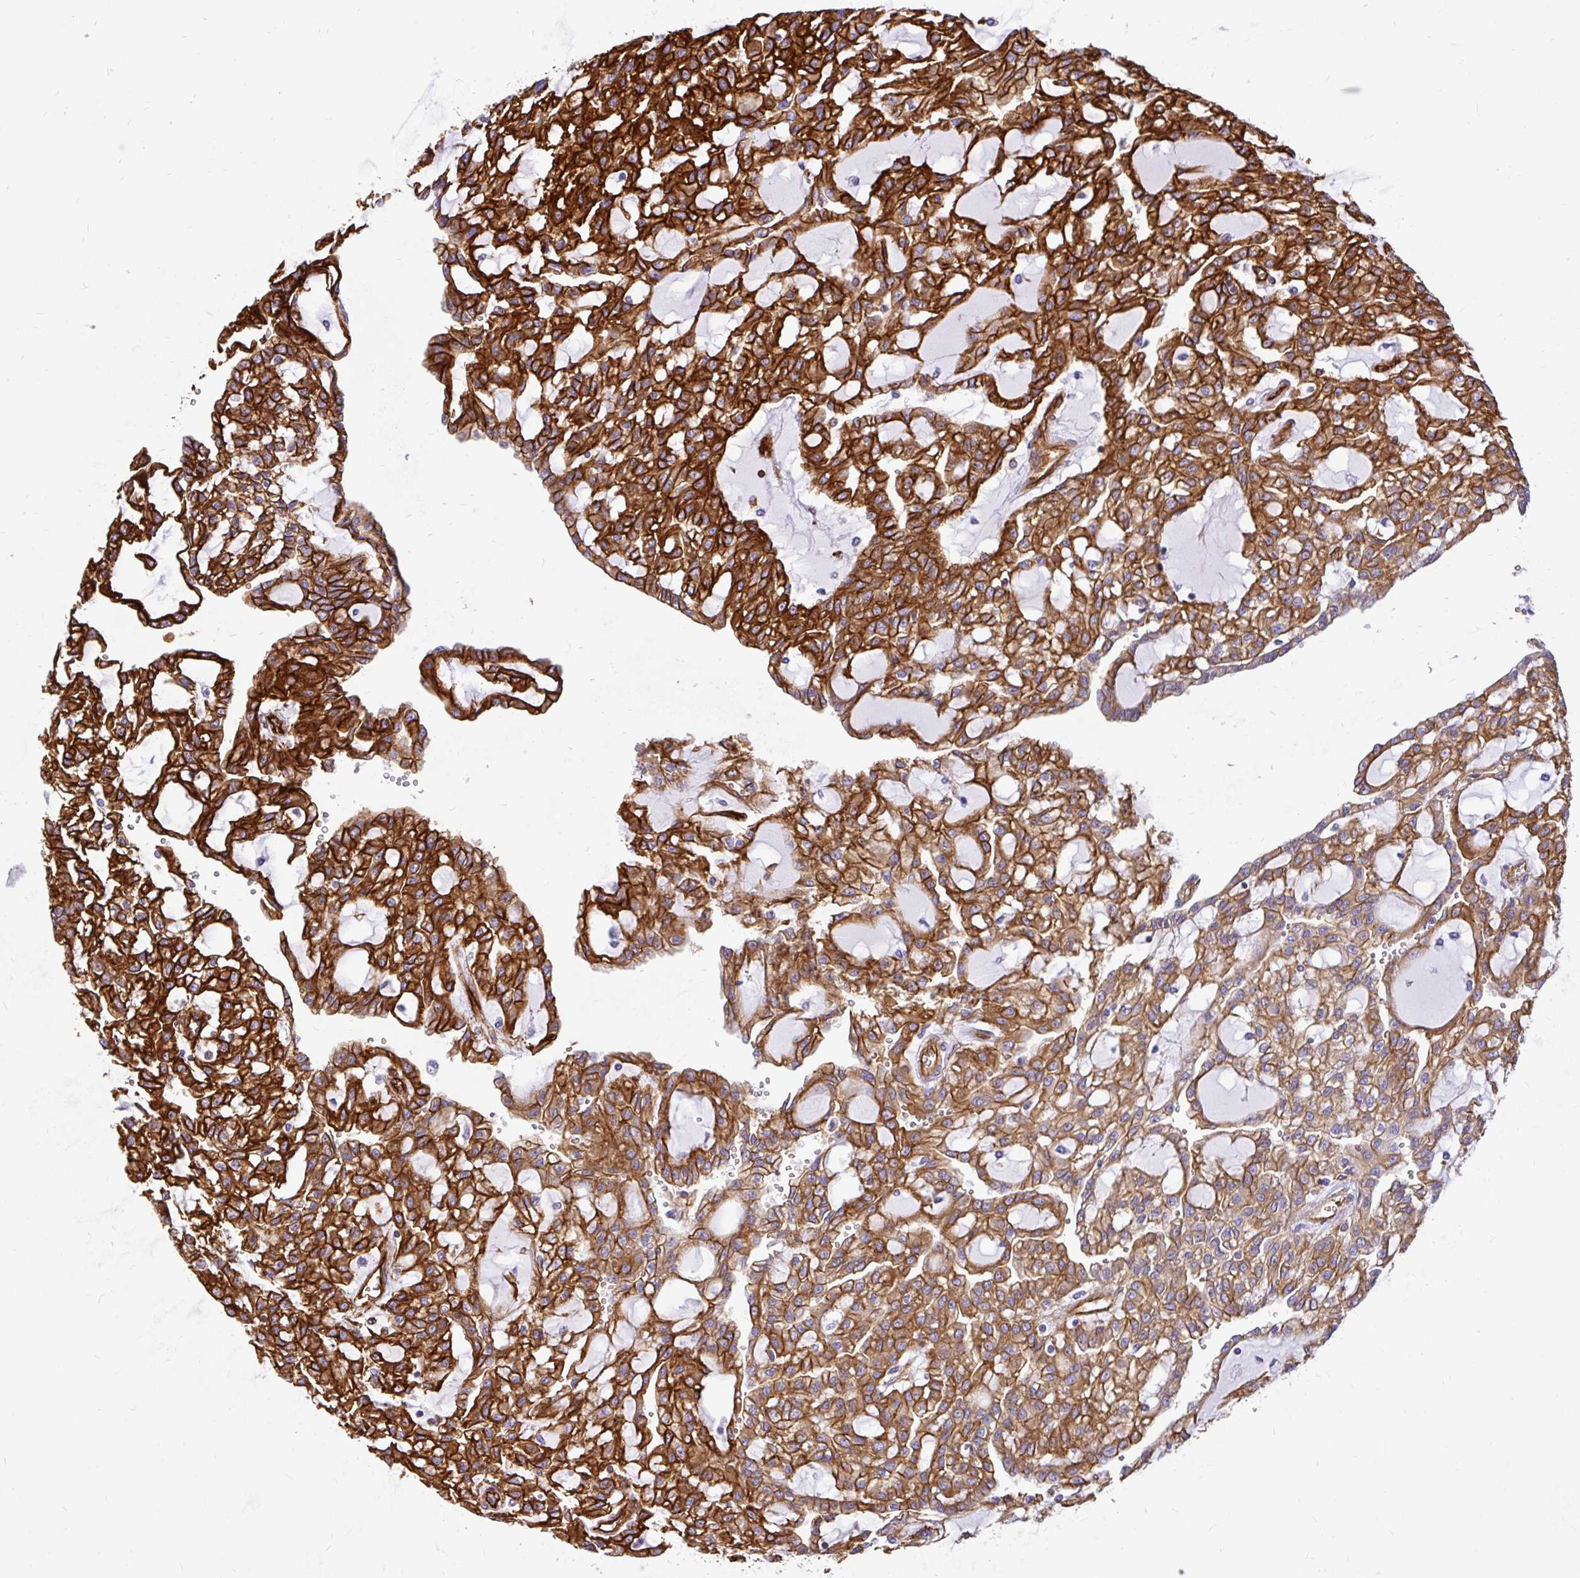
{"staining": {"intensity": "strong", "quantity": ">75%", "location": "cytoplasmic/membranous"}, "tissue": "renal cancer", "cell_type": "Tumor cells", "image_type": "cancer", "snomed": [{"axis": "morphology", "description": "Adenocarcinoma, NOS"}, {"axis": "topography", "description": "Kidney"}], "caption": "This is a photomicrograph of IHC staining of renal adenocarcinoma, which shows strong staining in the cytoplasmic/membranous of tumor cells.", "gene": "MAP1LC3B", "patient": {"sex": "male", "age": 63}}